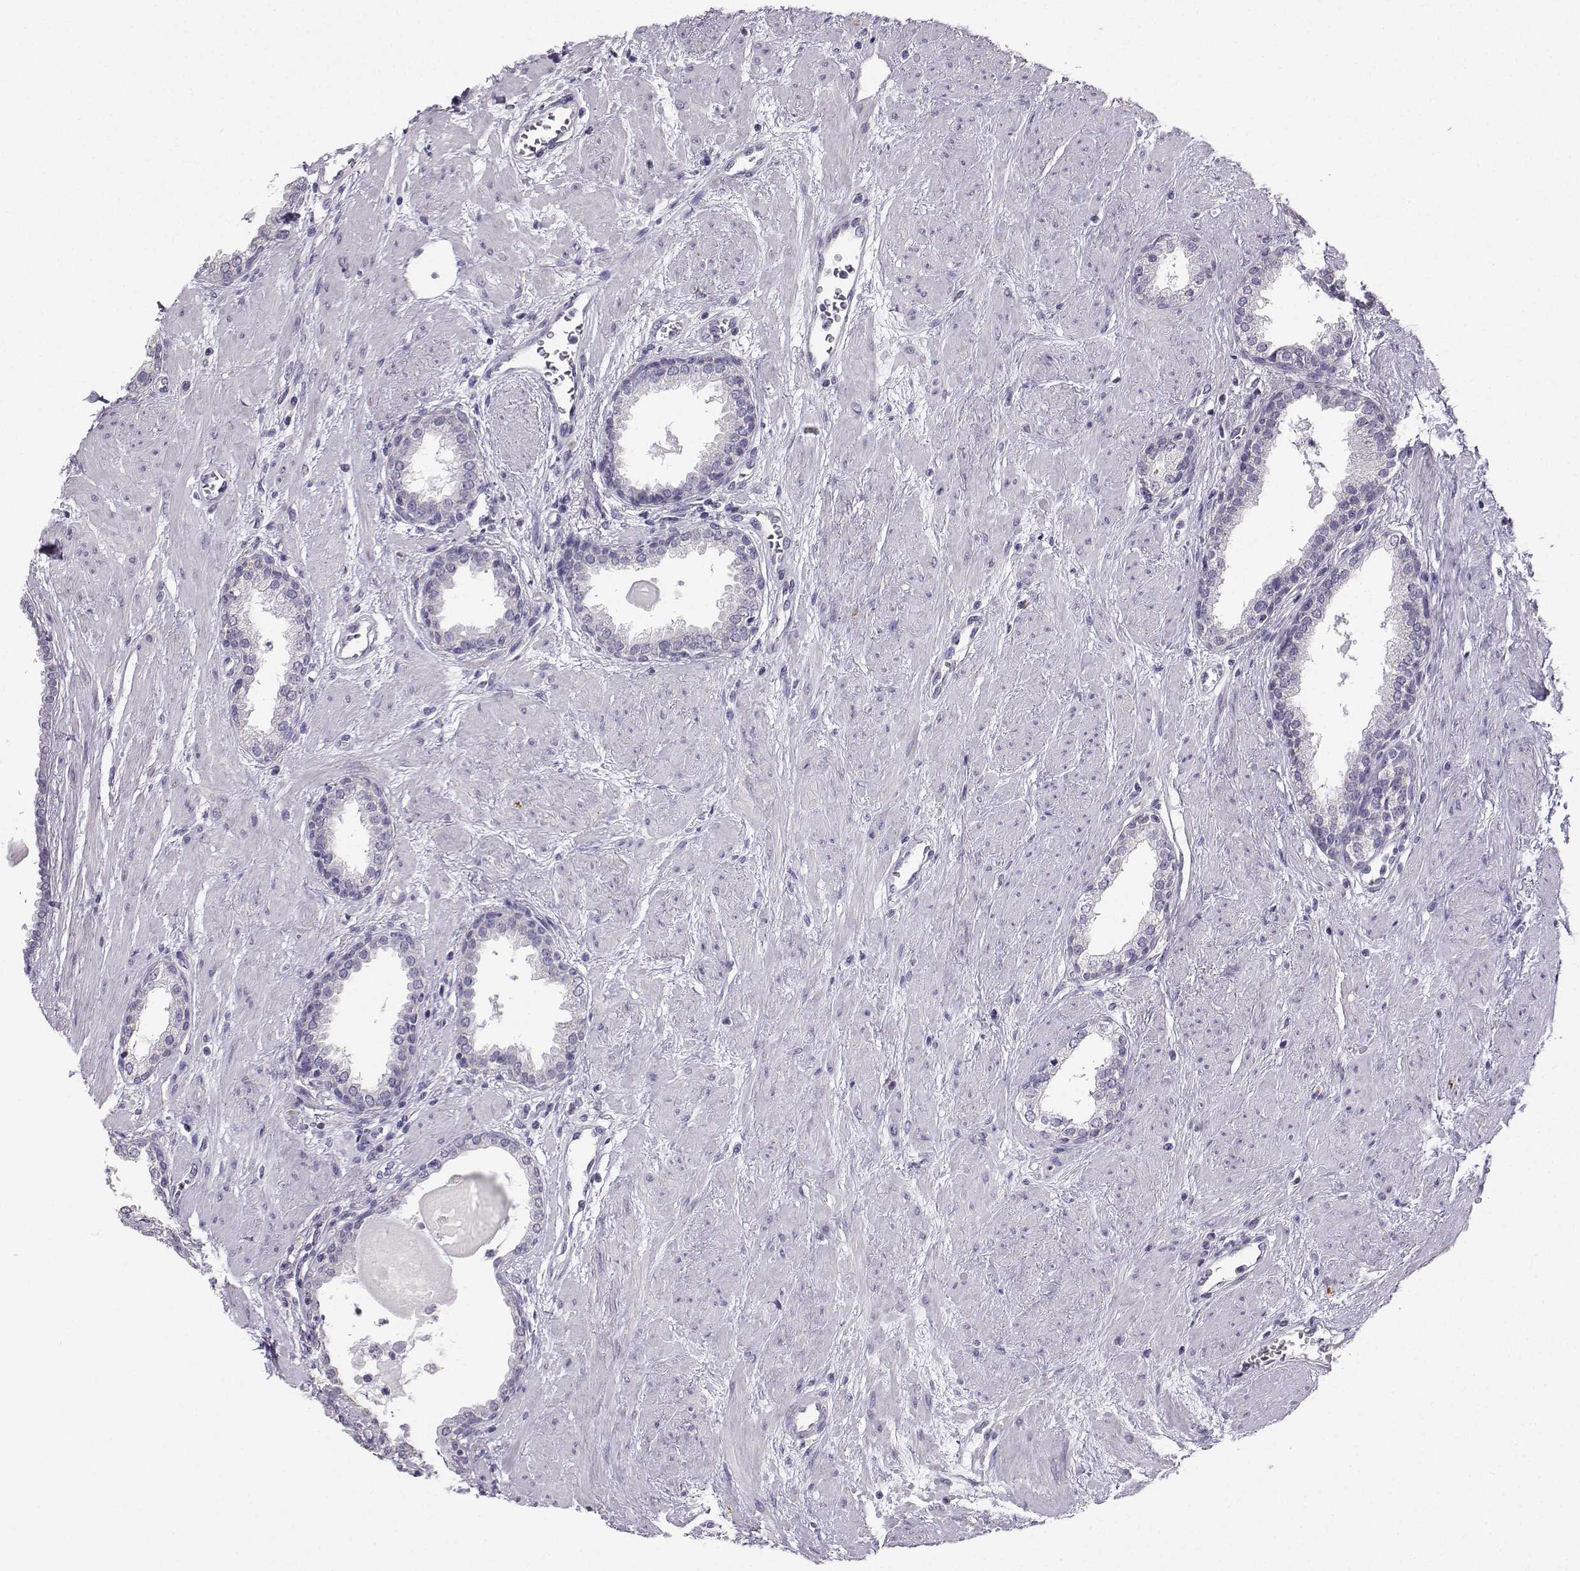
{"staining": {"intensity": "negative", "quantity": "none", "location": "none"}, "tissue": "prostate", "cell_type": "Glandular cells", "image_type": "normal", "snomed": [{"axis": "morphology", "description": "Normal tissue, NOS"}, {"axis": "topography", "description": "Prostate"}], "caption": "The micrograph reveals no staining of glandular cells in unremarkable prostate. The staining was performed using DAB (3,3'-diaminobenzidine) to visualize the protein expression in brown, while the nuclei were stained in blue with hematoxylin (Magnification: 20x).", "gene": "AVP", "patient": {"sex": "male", "age": 51}}